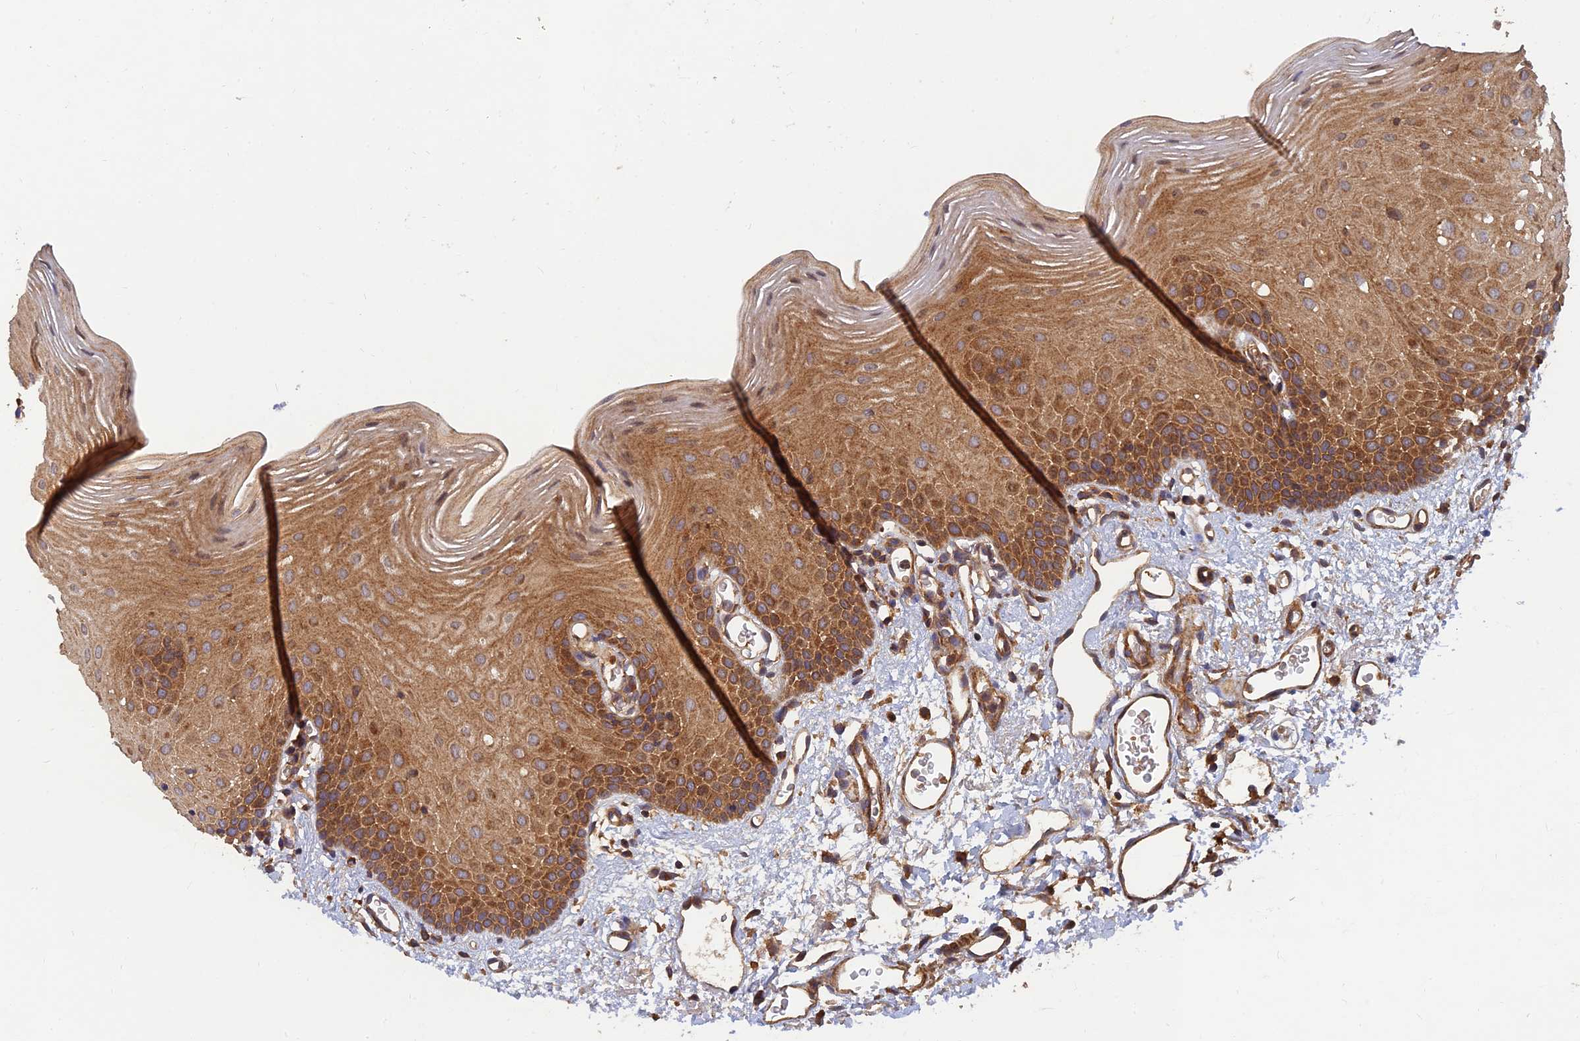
{"staining": {"intensity": "moderate", "quantity": ">75%", "location": "cytoplasmic/membranous"}, "tissue": "oral mucosa", "cell_type": "Squamous epithelial cells", "image_type": "normal", "snomed": [{"axis": "morphology", "description": "Normal tissue, NOS"}, {"axis": "topography", "description": "Oral tissue"}], "caption": "Immunohistochemistry (IHC) (DAB) staining of benign oral mucosa reveals moderate cytoplasmic/membranous protein expression in approximately >75% of squamous epithelial cells.", "gene": "RELCH", "patient": {"sex": "female", "age": 70}}